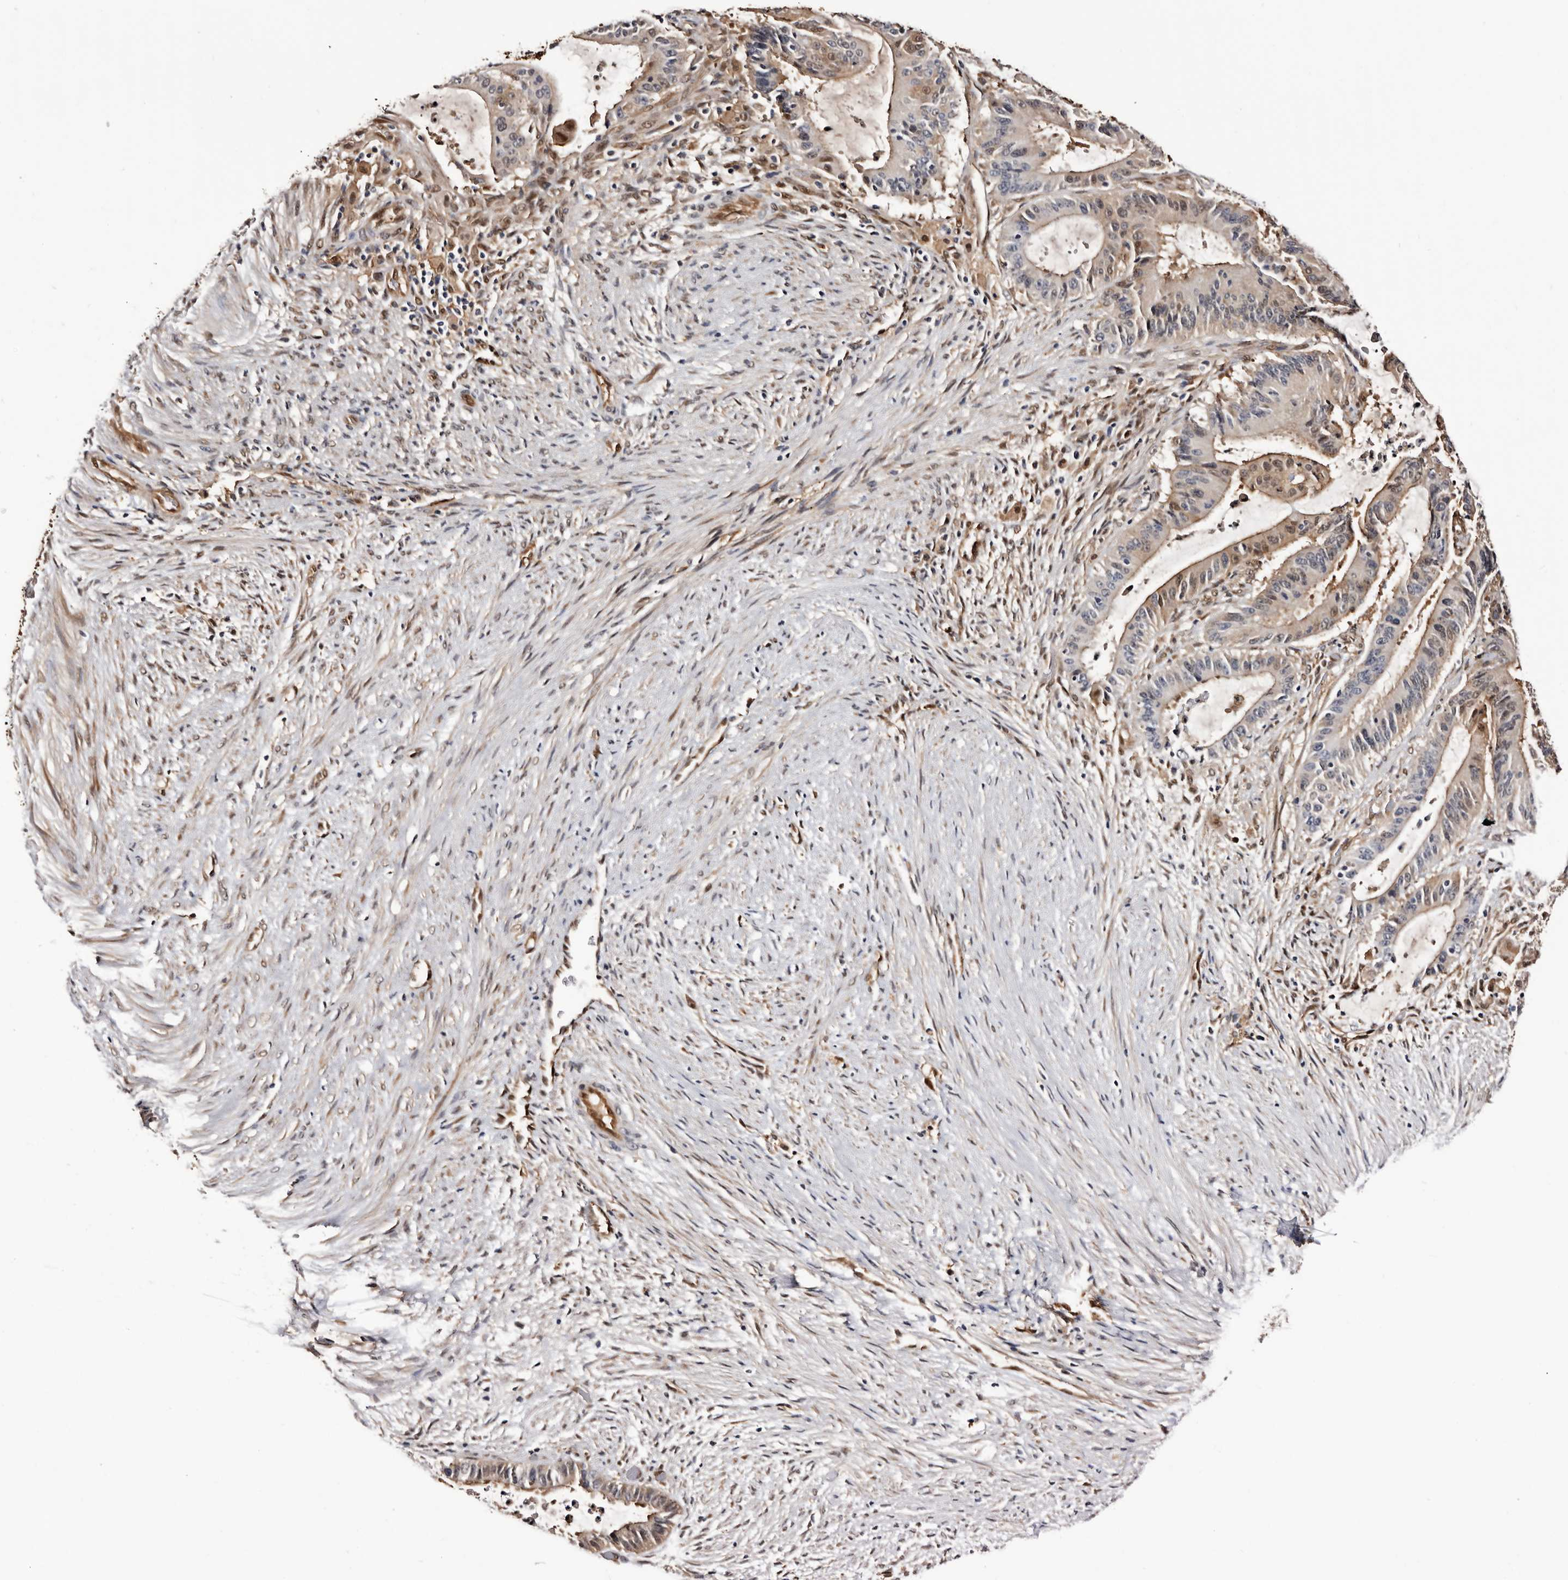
{"staining": {"intensity": "weak", "quantity": "25%-75%", "location": "cytoplasmic/membranous,nuclear"}, "tissue": "liver cancer", "cell_type": "Tumor cells", "image_type": "cancer", "snomed": [{"axis": "morphology", "description": "Normal tissue, NOS"}, {"axis": "morphology", "description": "Cholangiocarcinoma"}, {"axis": "topography", "description": "Liver"}, {"axis": "topography", "description": "Peripheral nerve tissue"}], "caption": "DAB (3,3'-diaminobenzidine) immunohistochemical staining of human cholangiocarcinoma (liver) displays weak cytoplasmic/membranous and nuclear protein staining in about 25%-75% of tumor cells.", "gene": "TP53I3", "patient": {"sex": "female", "age": 73}}